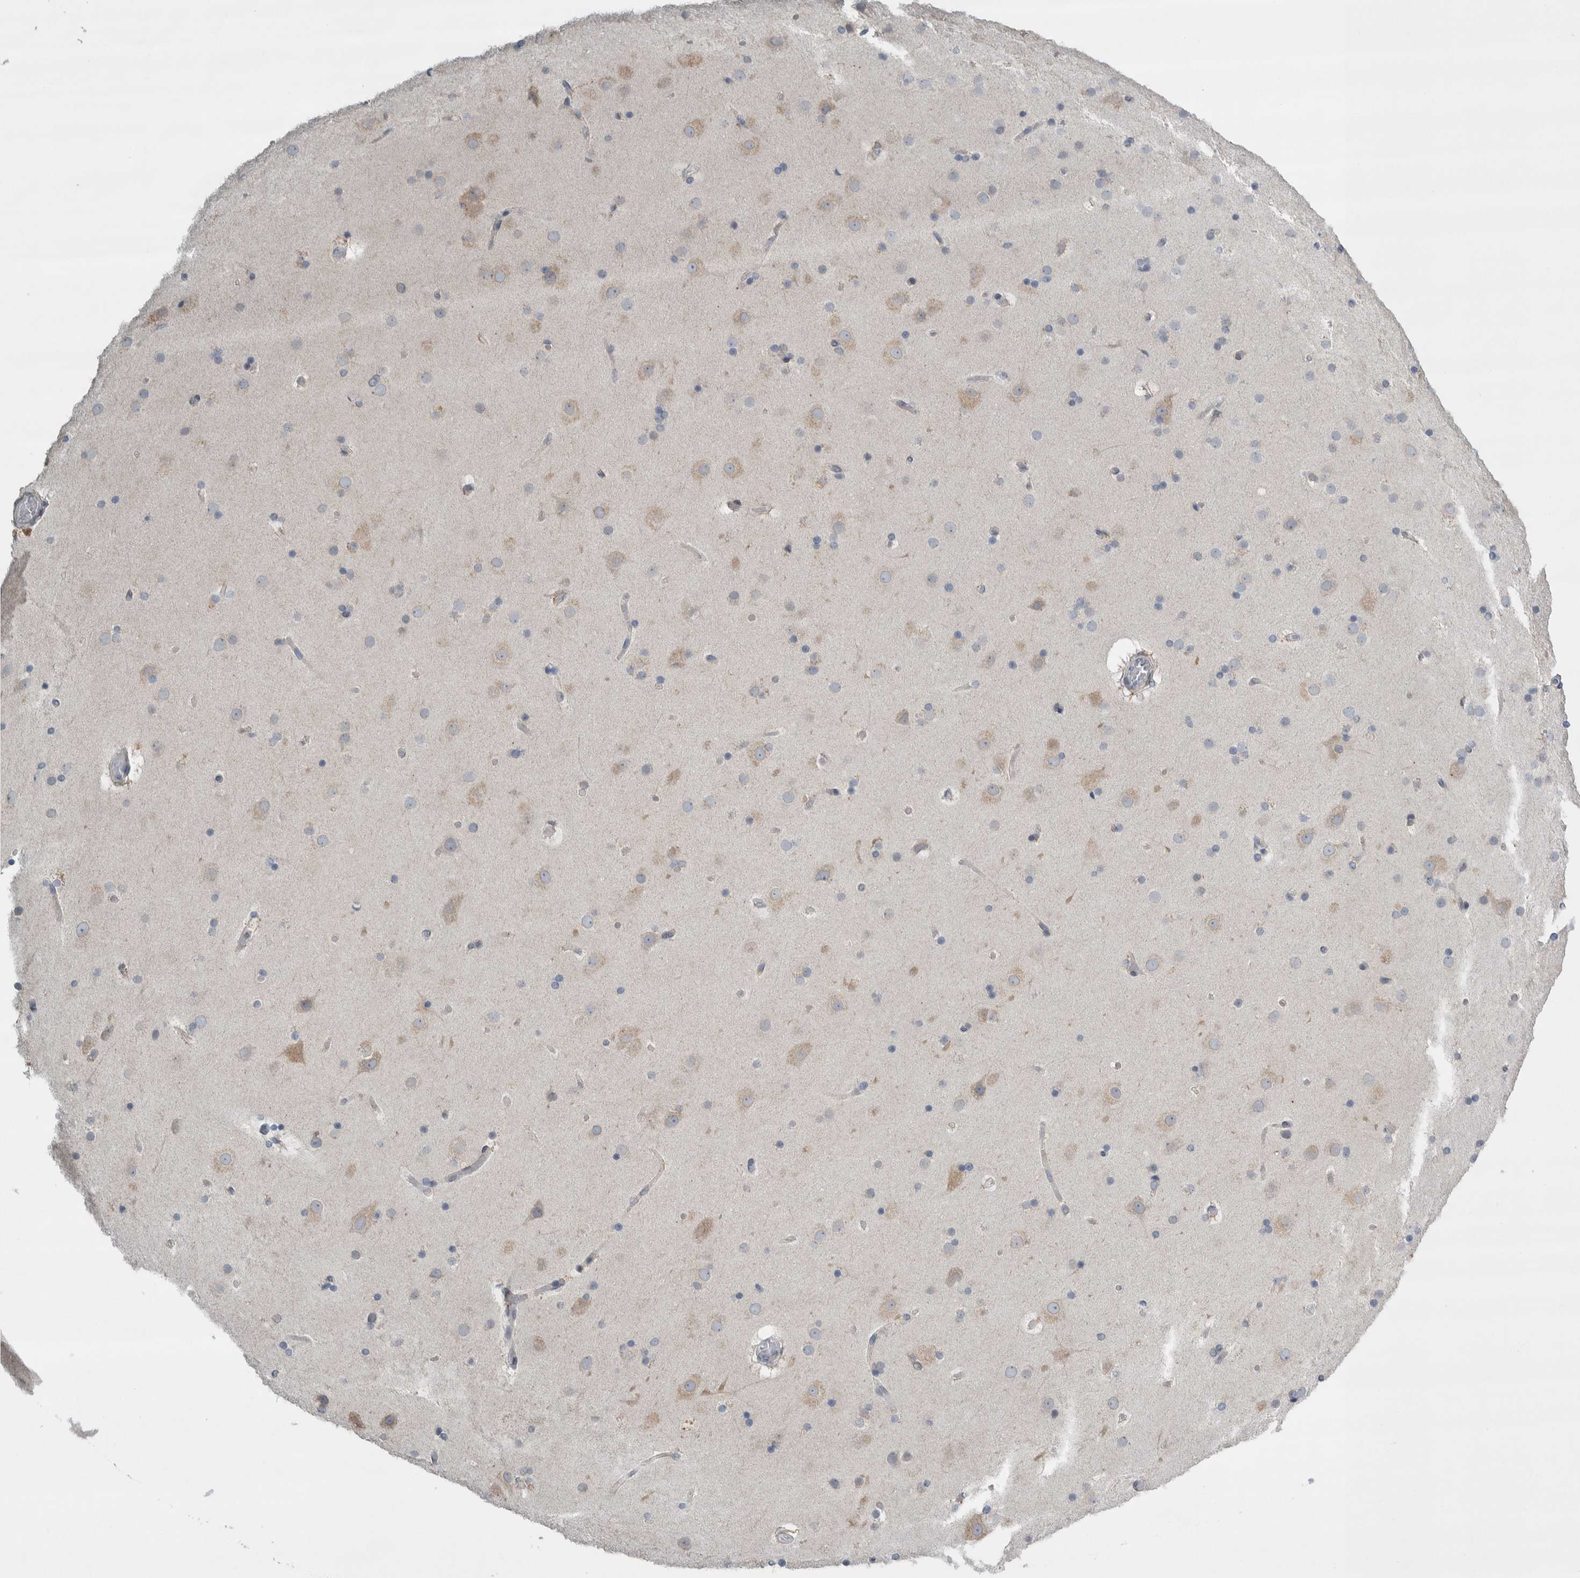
{"staining": {"intensity": "negative", "quantity": "none", "location": "none"}, "tissue": "cerebral cortex", "cell_type": "Endothelial cells", "image_type": "normal", "snomed": [{"axis": "morphology", "description": "Normal tissue, NOS"}, {"axis": "topography", "description": "Cerebral cortex"}], "caption": "Immunohistochemistry (IHC) of normal cerebral cortex shows no expression in endothelial cells. (DAB (3,3'-diaminobenzidine) immunohistochemistry (IHC), high magnification).", "gene": "SIGMAR1", "patient": {"sex": "male", "age": 57}}